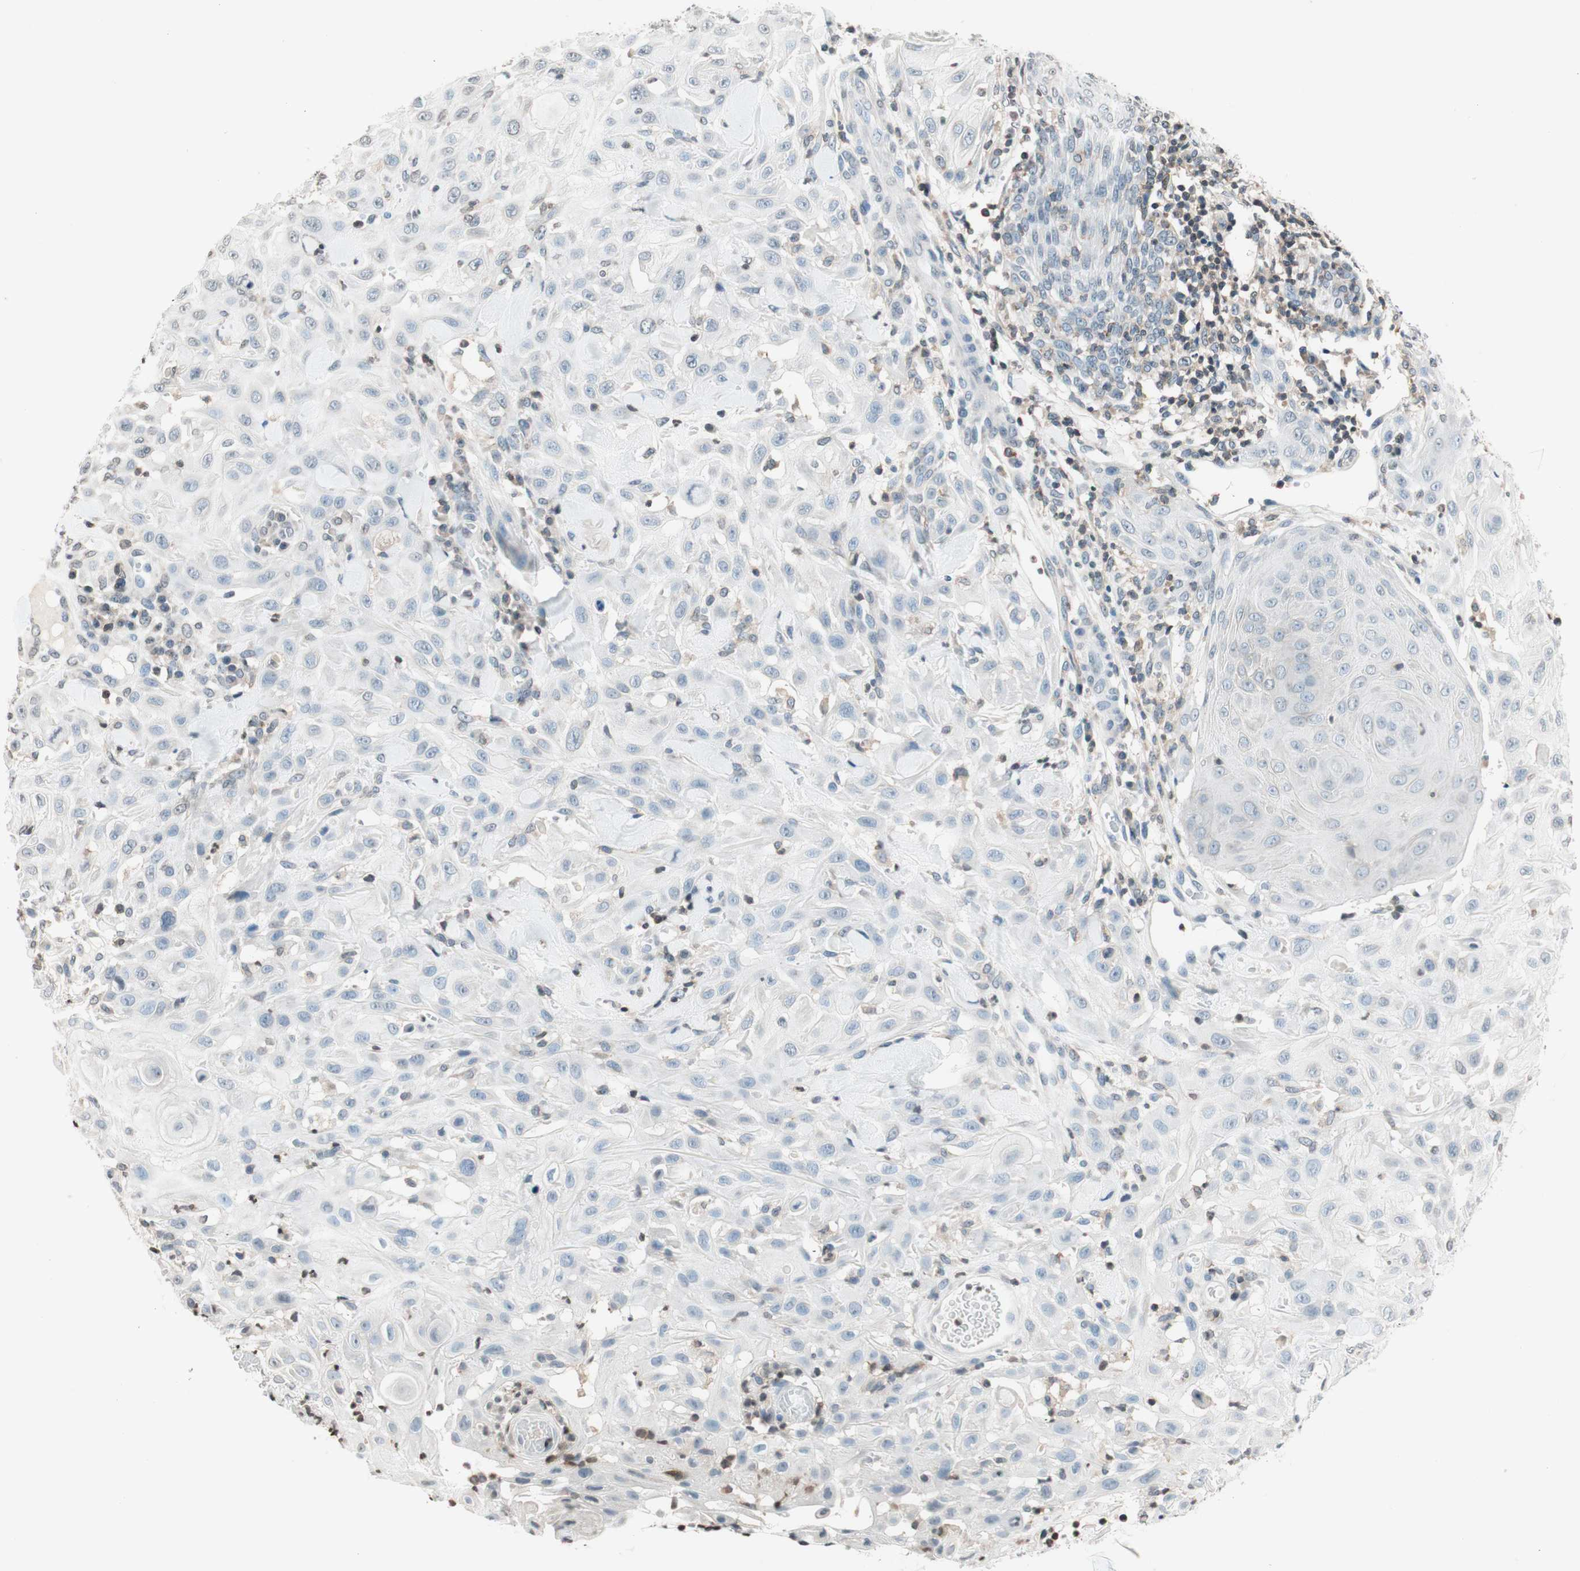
{"staining": {"intensity": "negative", "quantity": "none", "location": "none"}, "tissue": "skin cancer", "cell_type": "Tumor cells", "image_type": "cancer", "snomed": [{"axis": "morphology", "description": "Squamous cell carcinoma, NOS"}, {"axis": "topography", "description": "Skin"}], "caption": "The IHC photomicrograph has no significant expression in tumor cells of squamous cell carcinoma (skin) tissue. (DAB (3,3'-diaminobenzidine) immunohistochemistry with hematoxylin counter stain).", "gene": "WIPF1", "patient": {"sex": "male", "age": 24}}